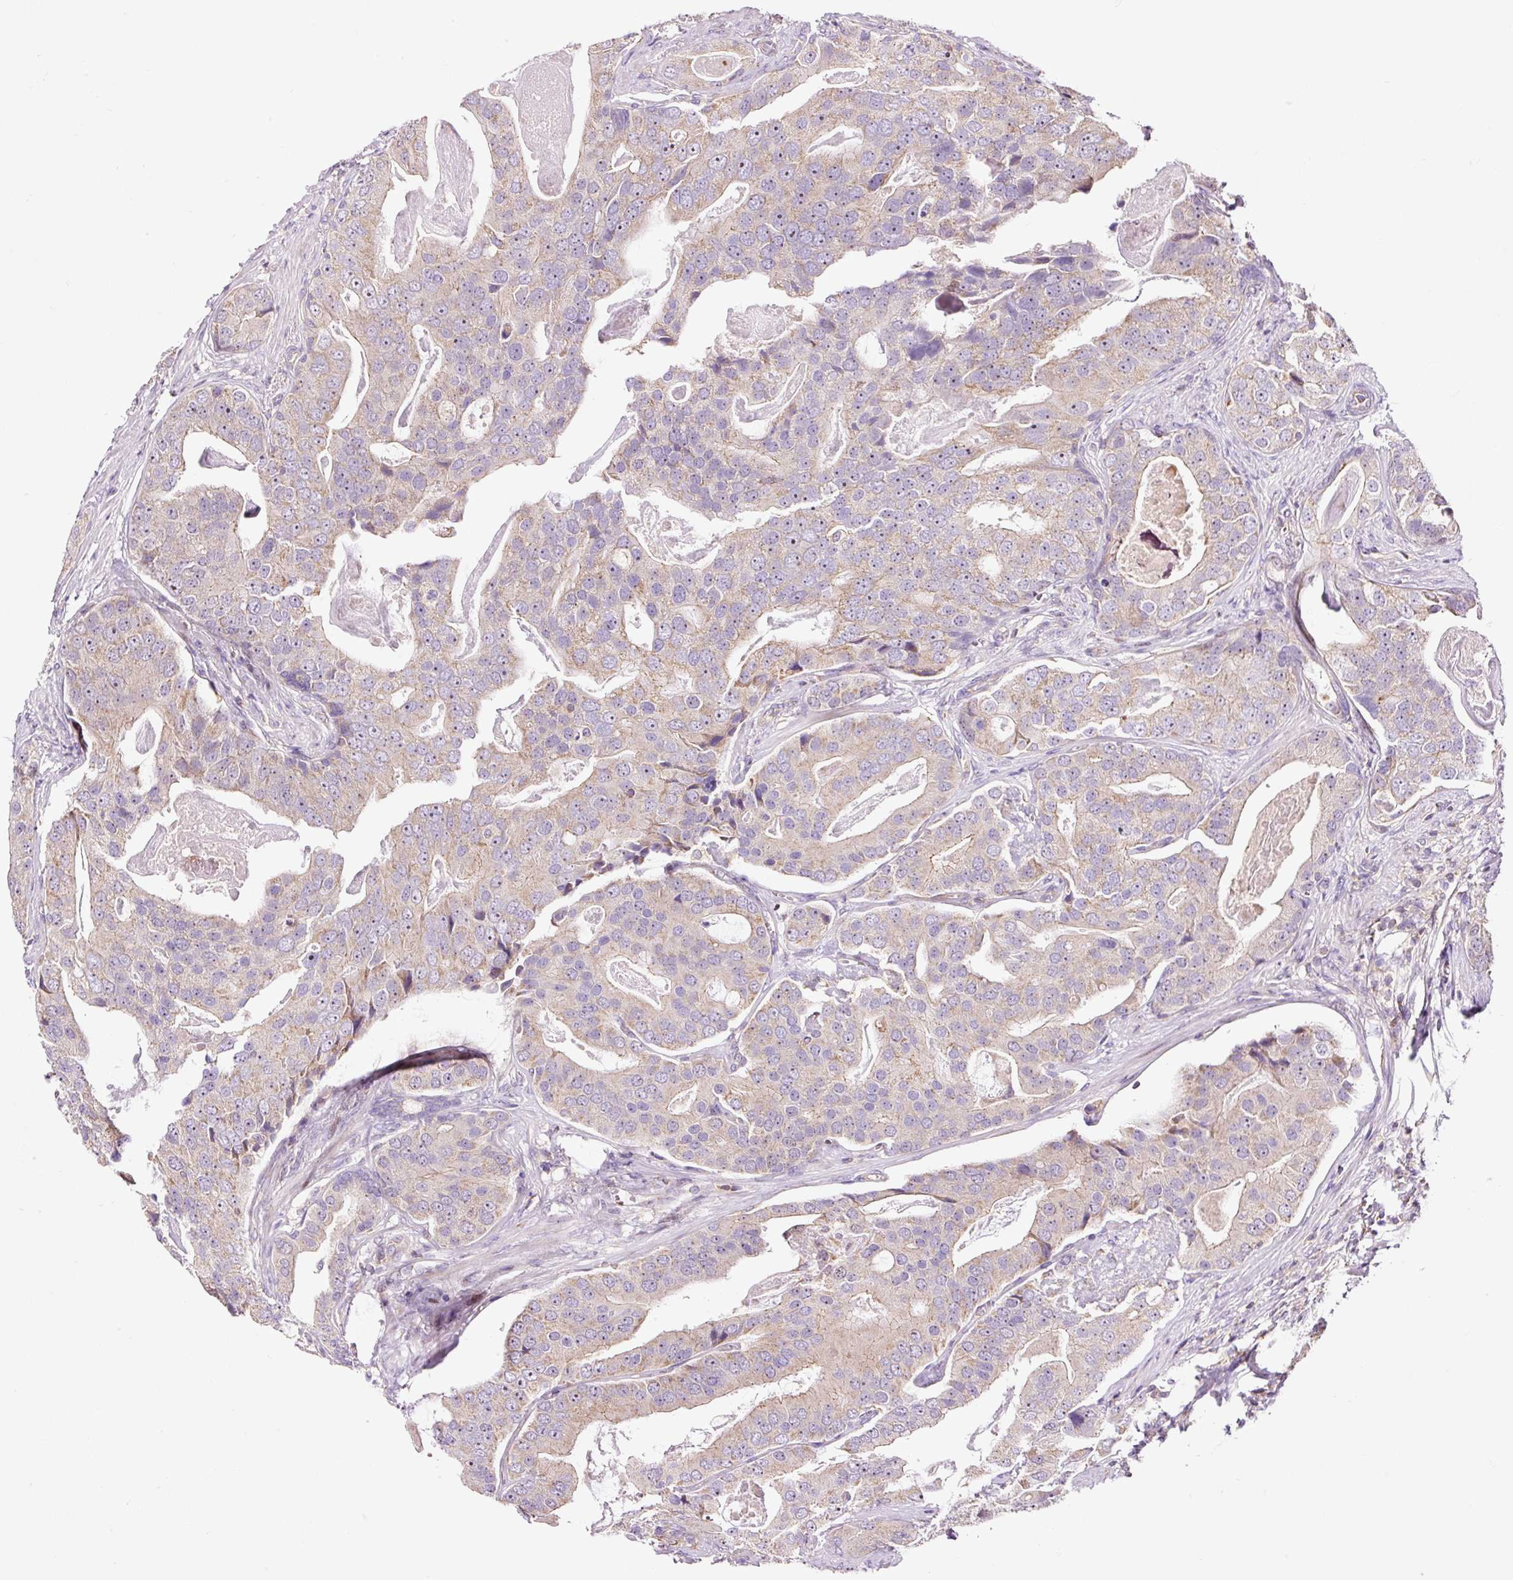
{"staining": {"intensity": "weak", "quantity": "25%-75%", "location": "cytoplasmic/membranous"}, "tissue": "prostate cancer", "cell_type": "Tumor cells", "image_type": "cancer", "snomed": [{"axis": "morphology", "description": "Adenocarcinoma, High grade"}, {"axis": "topography", "description": "Prostate"}], "caption": "IHC photomicrograph of neoplastic tissue: human high-grade adenocarcinoma (prostate) stained using immunohistochemistry (IHC) demonstrates low levels of weak protein expression localized specifically in the cytoplasmic/membranous of tumor cells, appearing as a cytoplasmic/membranous brown color.", "gene": "BOLA3", "patient": {"sex": "male", "age": 71}}